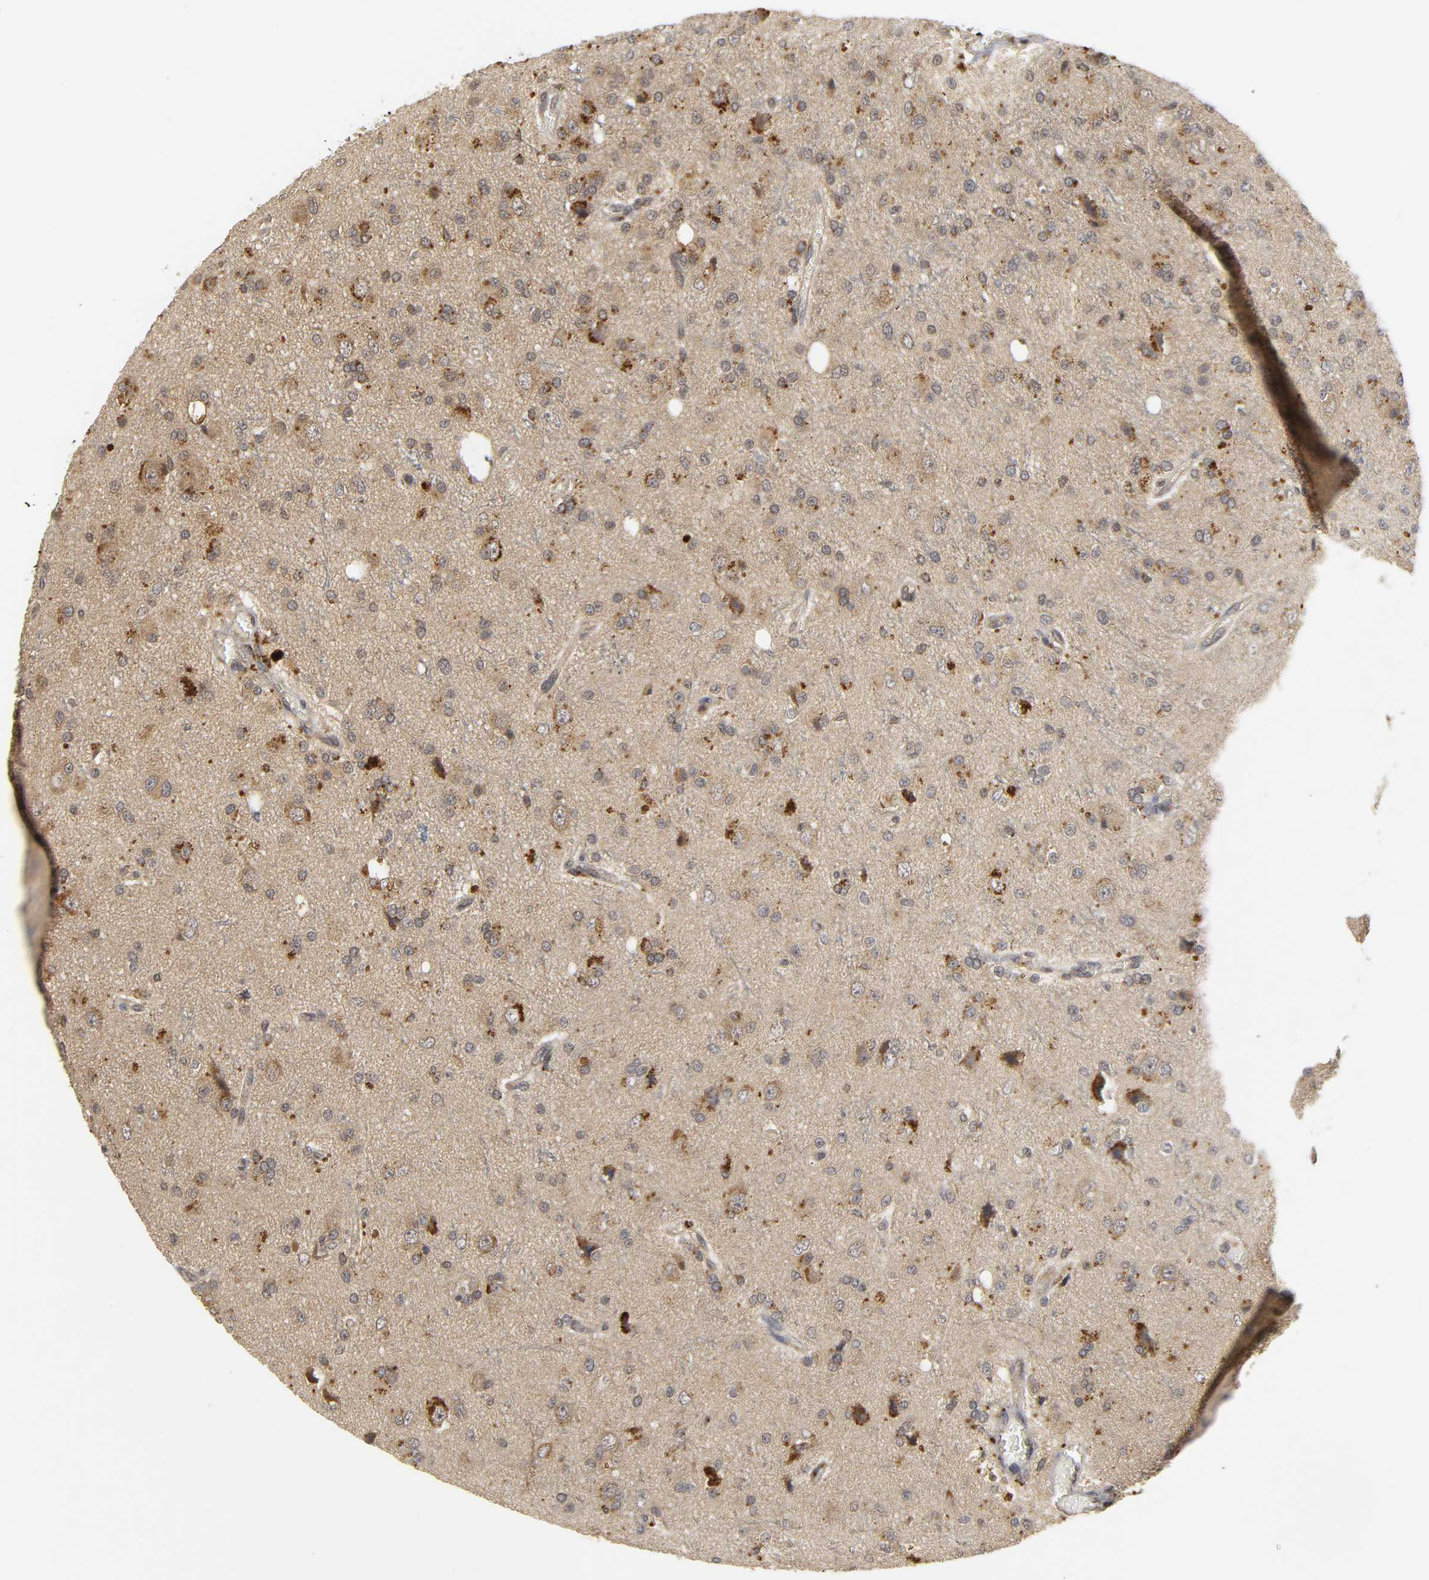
{"staining": {"intensity": "moderate", "quantity": "25%-75%", "location": "cytoplasmic/membranous"}, "tissue": "glioma", "cell_type": "Tumor cells", "image_type": "cancer", "snomed": [{"axis": "morphology", "description": "Glioma, malignant, High grade"}, {"axis": "topography", "description": "Brain"}], "caption": "The micrograph exhibits staining of glioma, revealing moderate cytoplasmic/membranous protein staining (brown color) within tumor cells.", "gene": "TRAF6", "patient": {"sex": "male", "age": 47}}